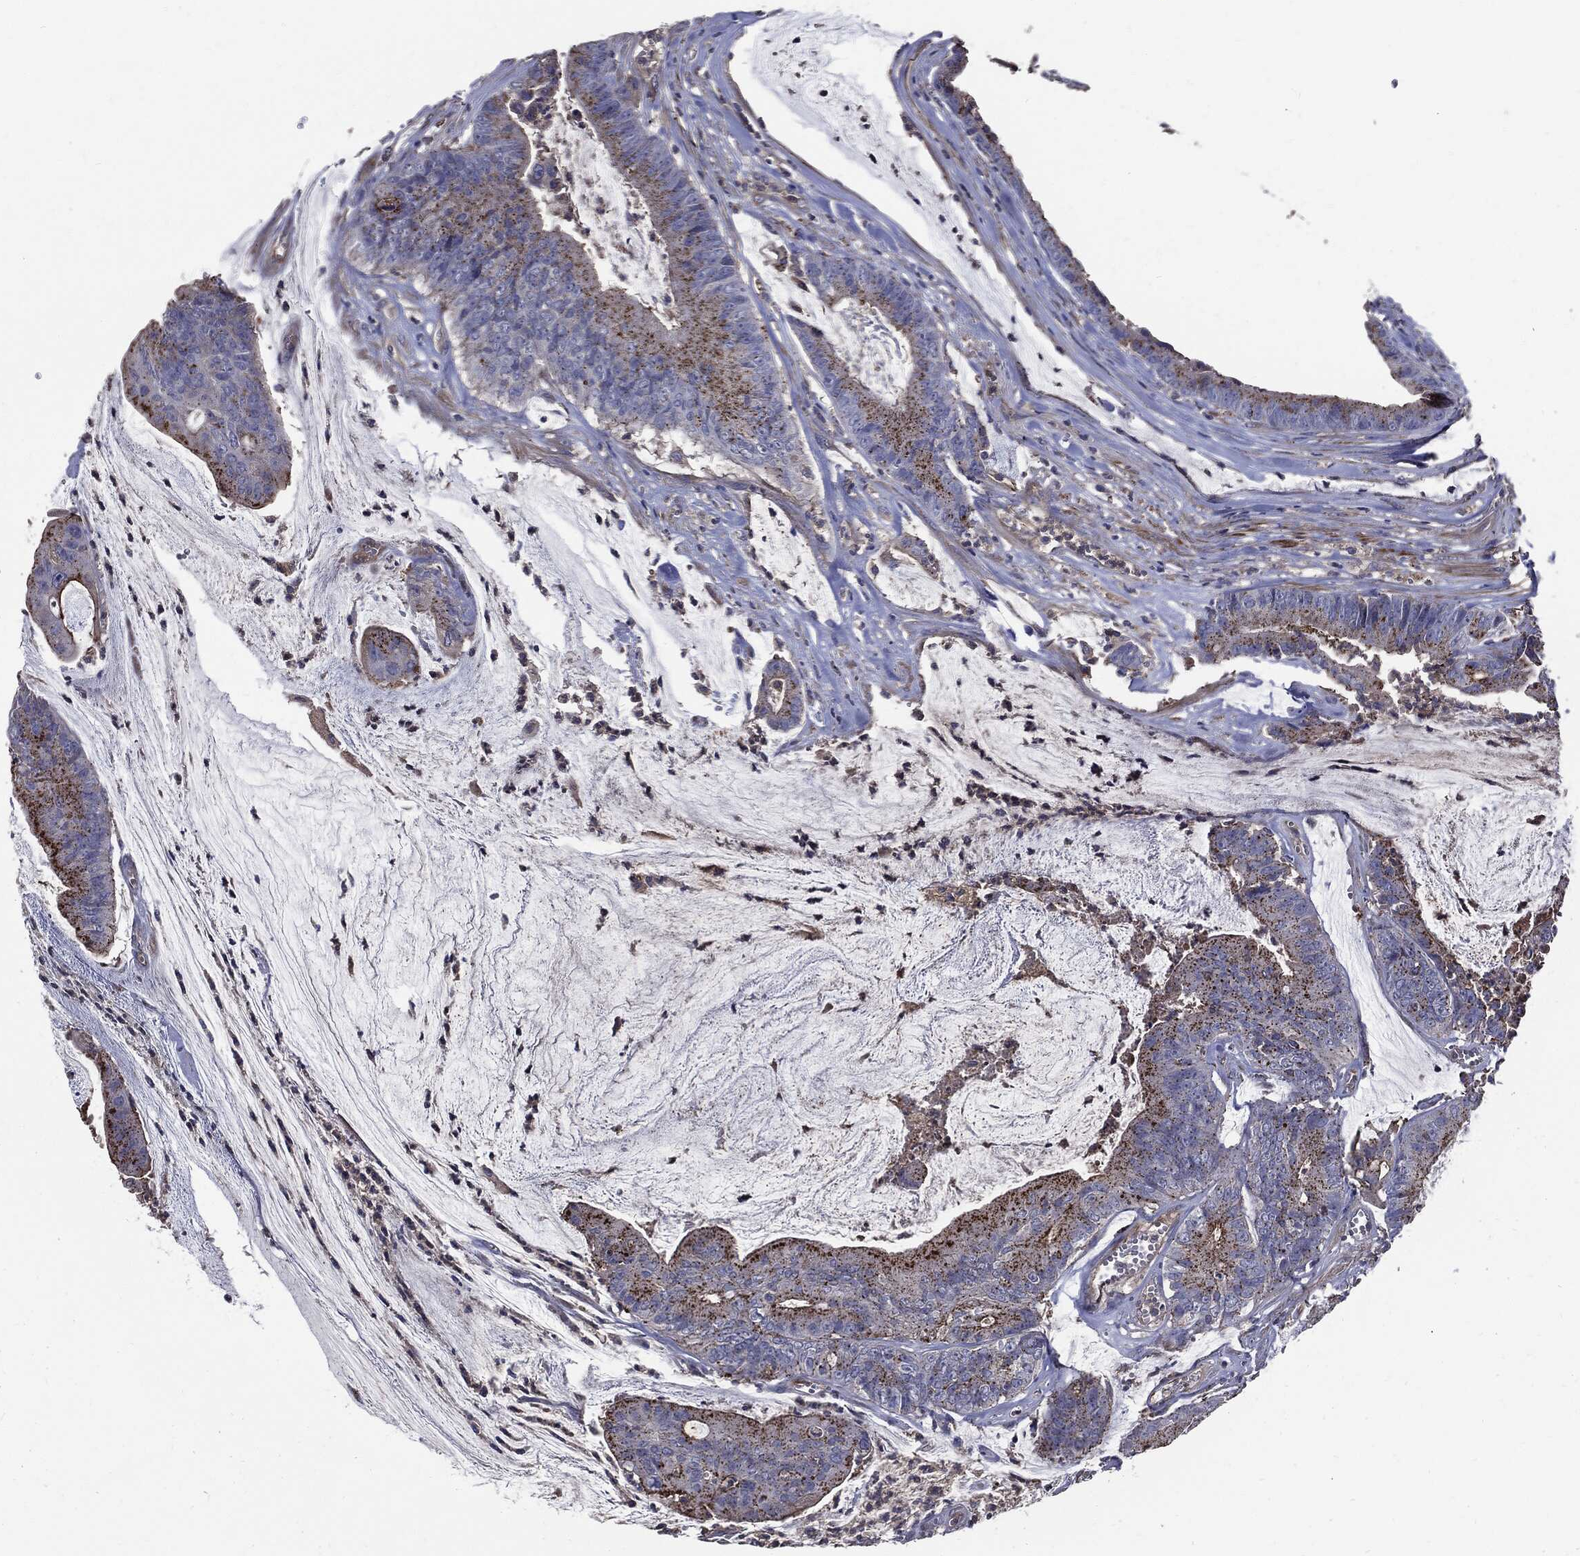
{"staining": {"intensity": "moderate", "quantity": ">75%", "location": "cytoplasmic/membranous"}, "tissue": "colorectal cancer", "cell_type": "Tumor cells", "image_type": "cancer", "snomed": [{"axis": "morphology", "description": "Adenocarcinoma, NOS"}, {"axis": "topography", "description": "Colon"}], "caption": "IHC photomicrograph of colorectal cancer (adenocarcinoma) stained for a protein (brown), which demonstrates medium levels of moderate cytoplasmic/membranous positivity in approximately >75% of tumor cells.", "gene": "PDCD6IP", "patient": {"sex": "female", "age": 69}}